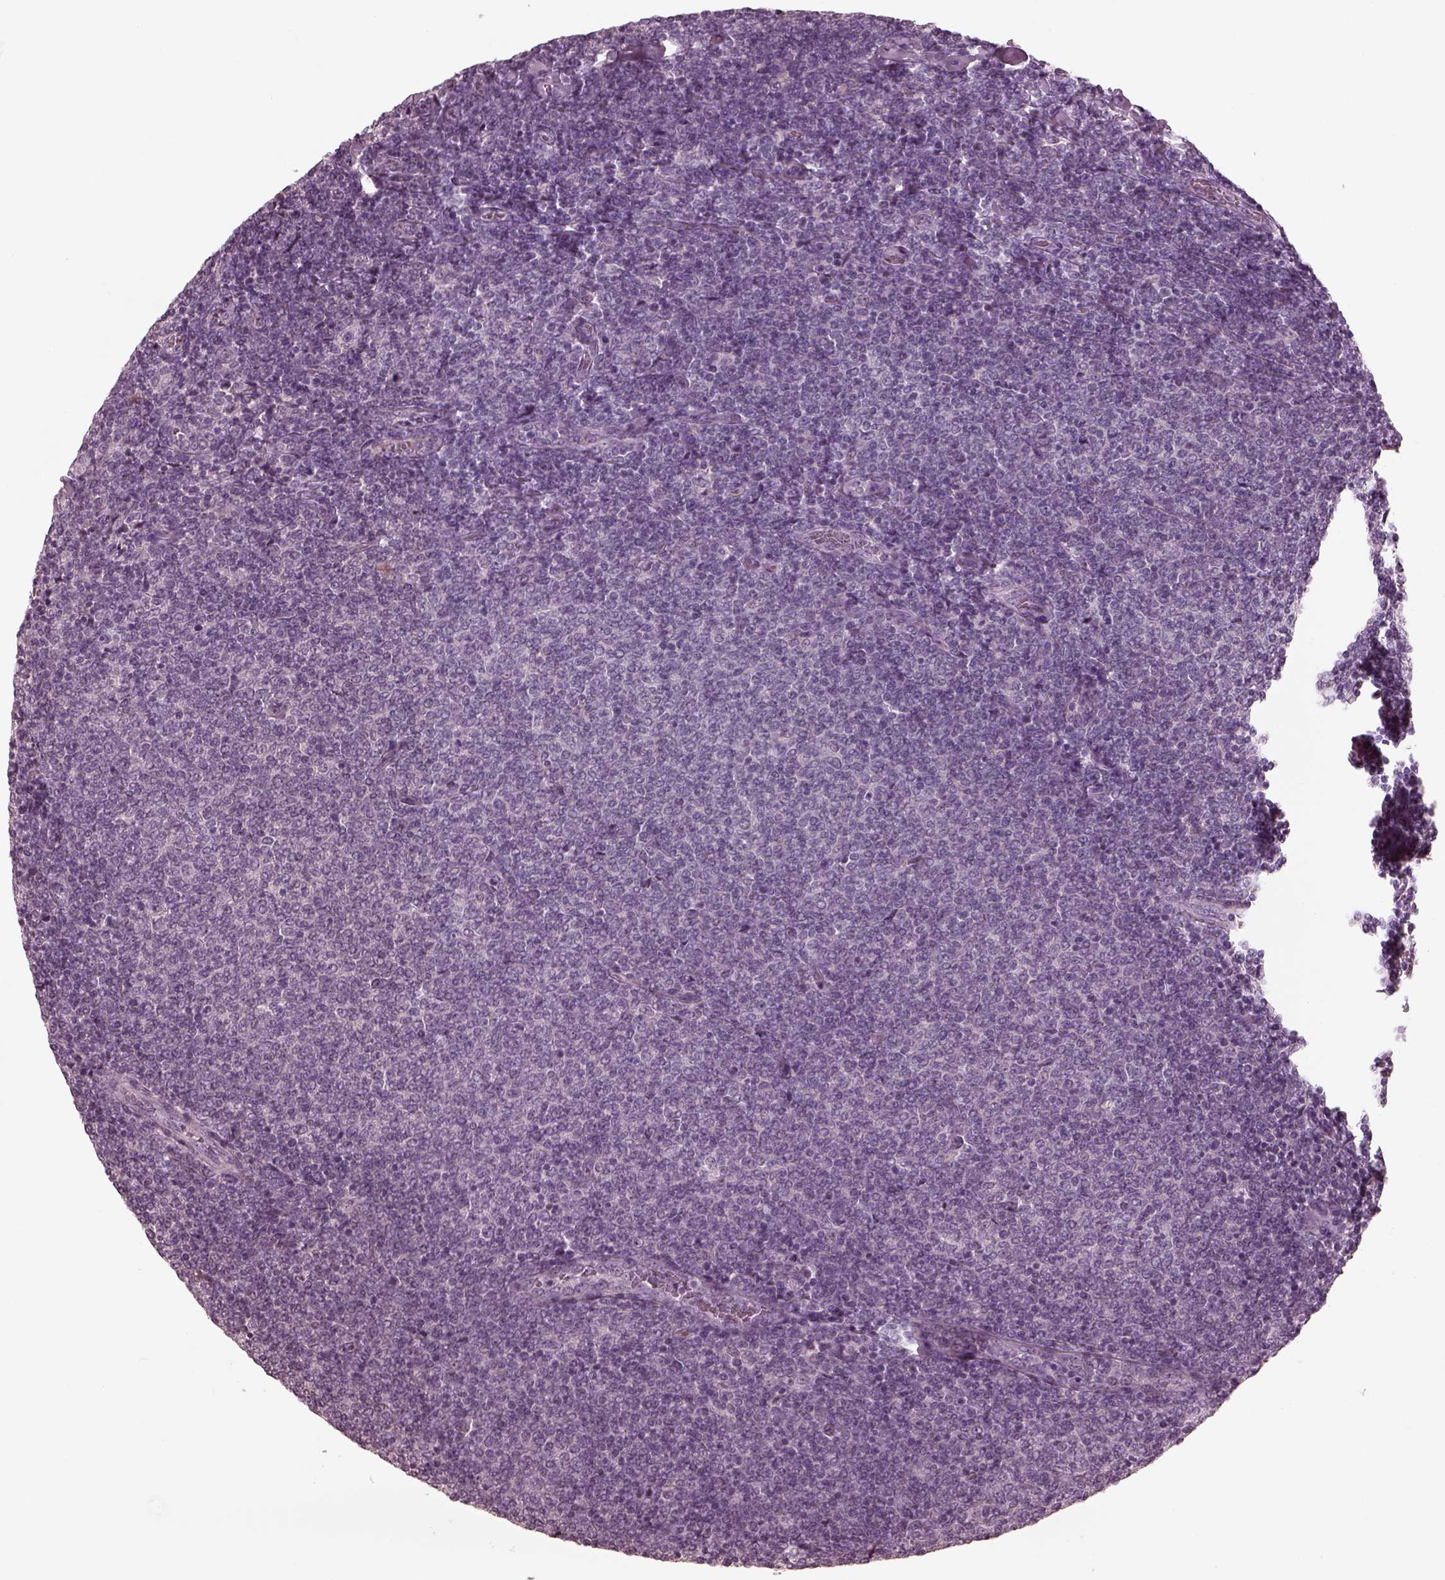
{"staining": {"intensity": "negative", "quantity": "none", "location": "none"}, "tissue": "lymphoma", "cell_type": "Tumor cells", "image_type": "cancer", "snomed": [{"axis": "morphology", "description": "Malignant lymphoma, non-Hodgkin's type, Low grade"}, {"axis": "topography", "description": "Lymph node"}], "caption": "DAB (3,3'-diaminobenzidine) immunohistochemical staining of malignant lymphoma, non-Hodgkin's type (low-grade) demonstrates no significant positivity in tumor cells. (DAB (3,3'-diaminobenzidine) immunohistochemistry visualized using brightfield microscopy, high magnification).", "gene": "ADRB3", "patient": {"sex": "male", "age": 52}}